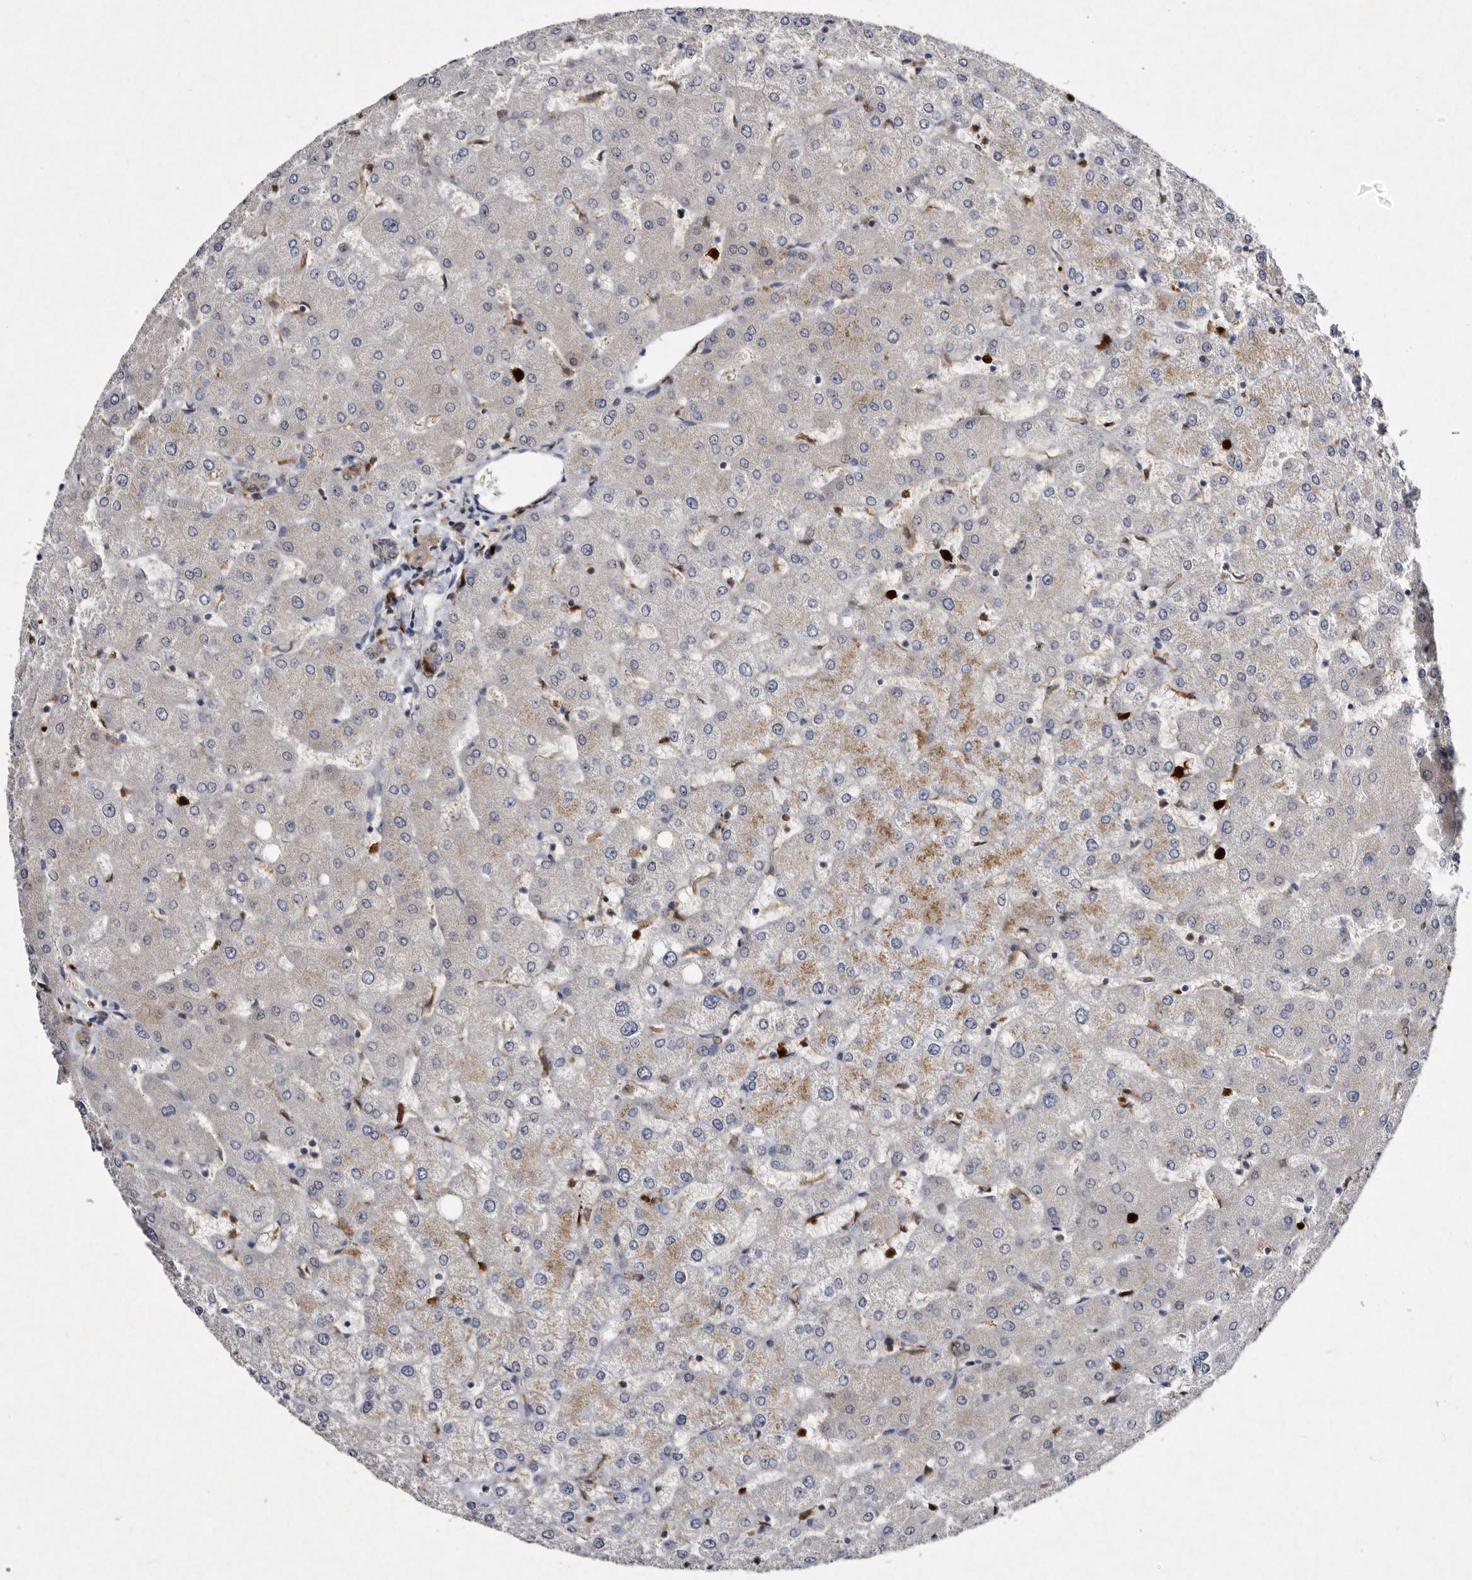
{"staining": {"intensity": "negative", "quantity": "none", "location": "none"}, "tissue": "liver", "cell_type": "Cholangiocytes", "image_type": "normal", "snomed": [{"axis": "morphology", "description": "Normal tissue, NOS"}, {"axis": "topography", "description": "Liver"}], "caption": "The photomicrograph shows no staining of cholangiocytes in unremarkable liver.", "gene": "SERPINB8", "patient": {"sex": "female", "age": 54}}